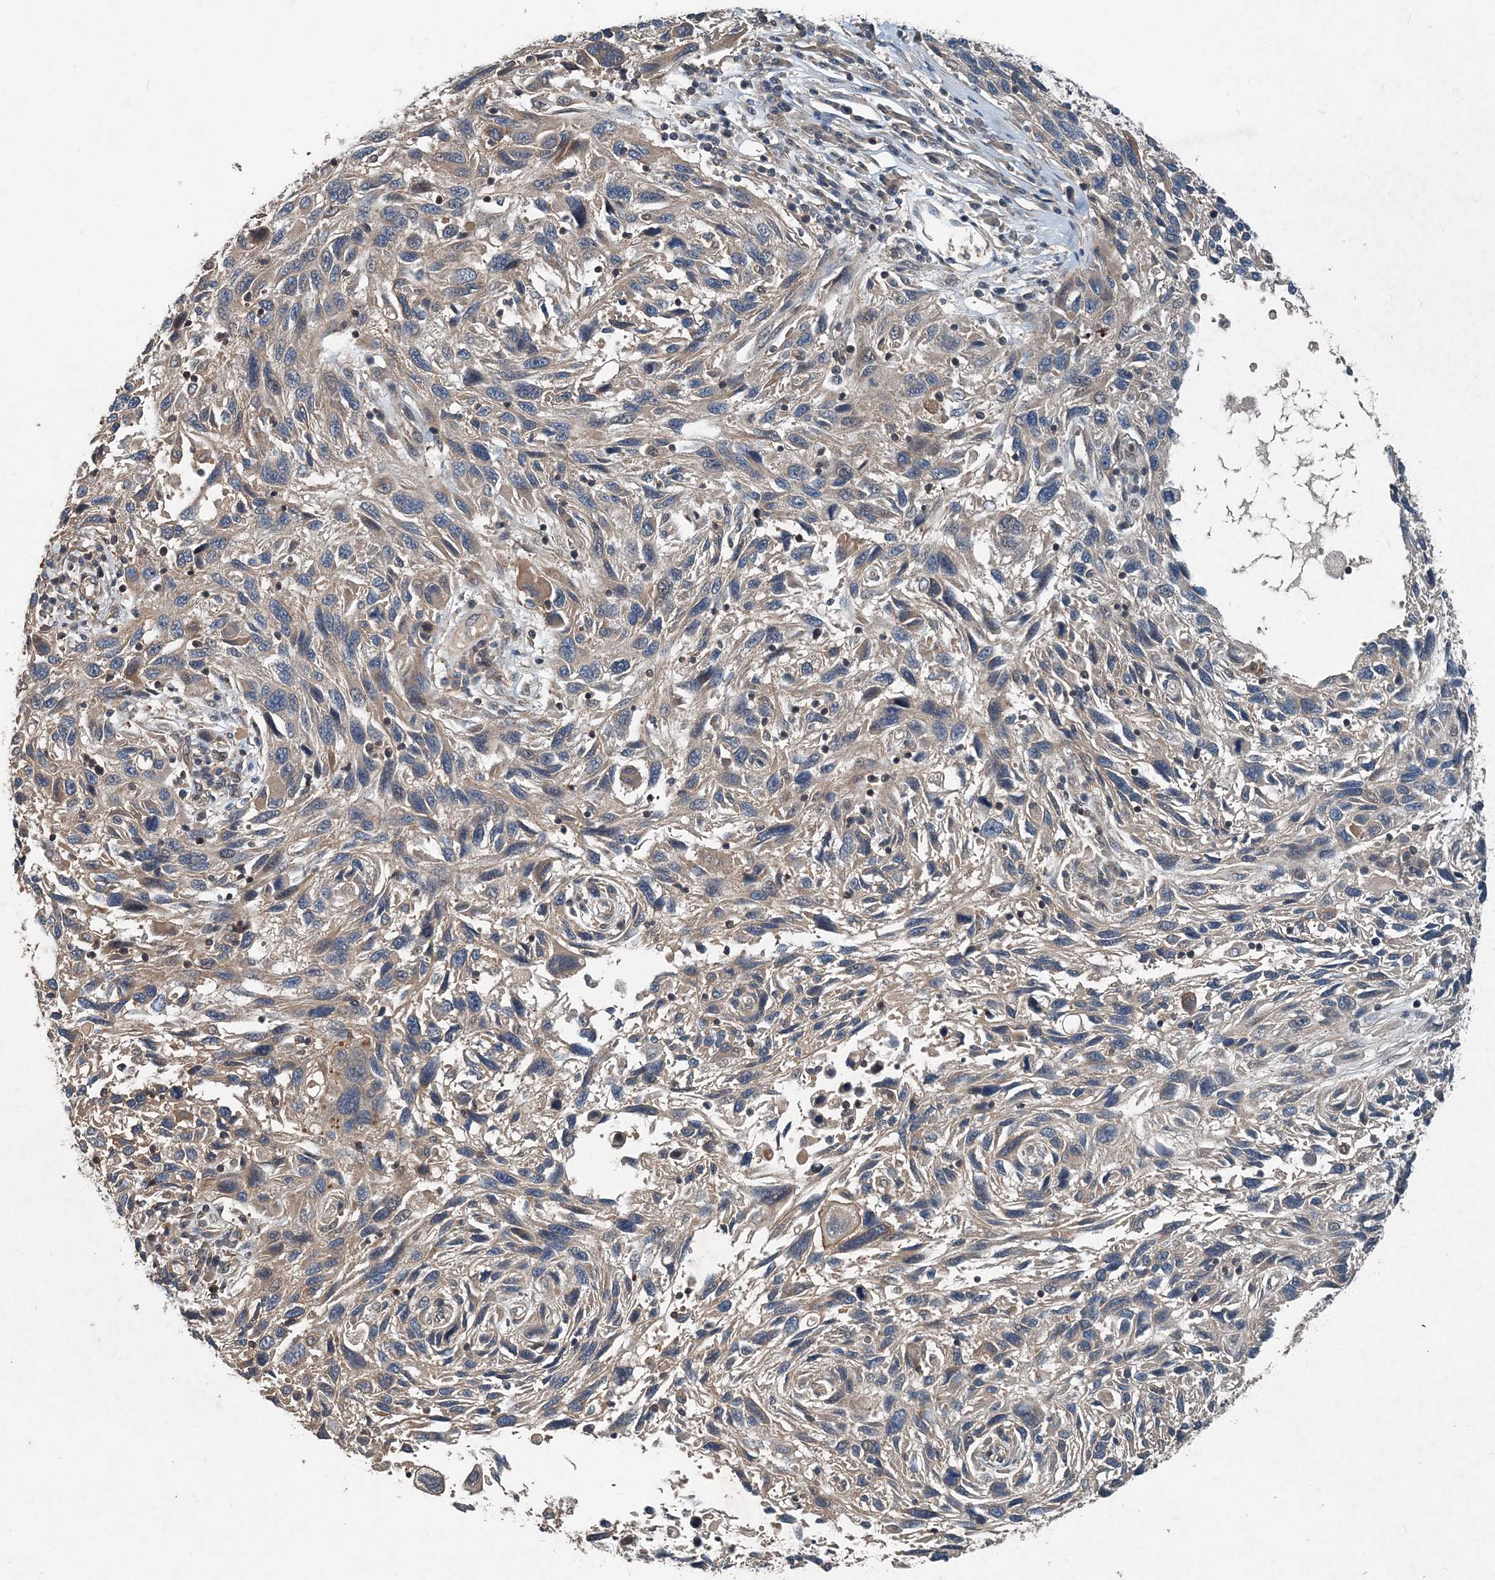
{"staining": {"intensity": "weak", "quantity": "25%-75%", "location": "cytoplasmic/membranous"}, "tissue": "melanoma", "cell_type": "Tumor cells", "image_type": "cancer", "snomed": [{"axis": "morphology", "description": "Malignant melanoma, NOS"}, {"axis": "topography", "description": "Skin"}], "caption": "Immunohistochemical staining of human melanoma shows weak cytoplasmic/membranous protein expression in approximately 25%-75% of tumor cells.", "gene": "SMPD3", "patient": {"sex": "male", "age": 53}}